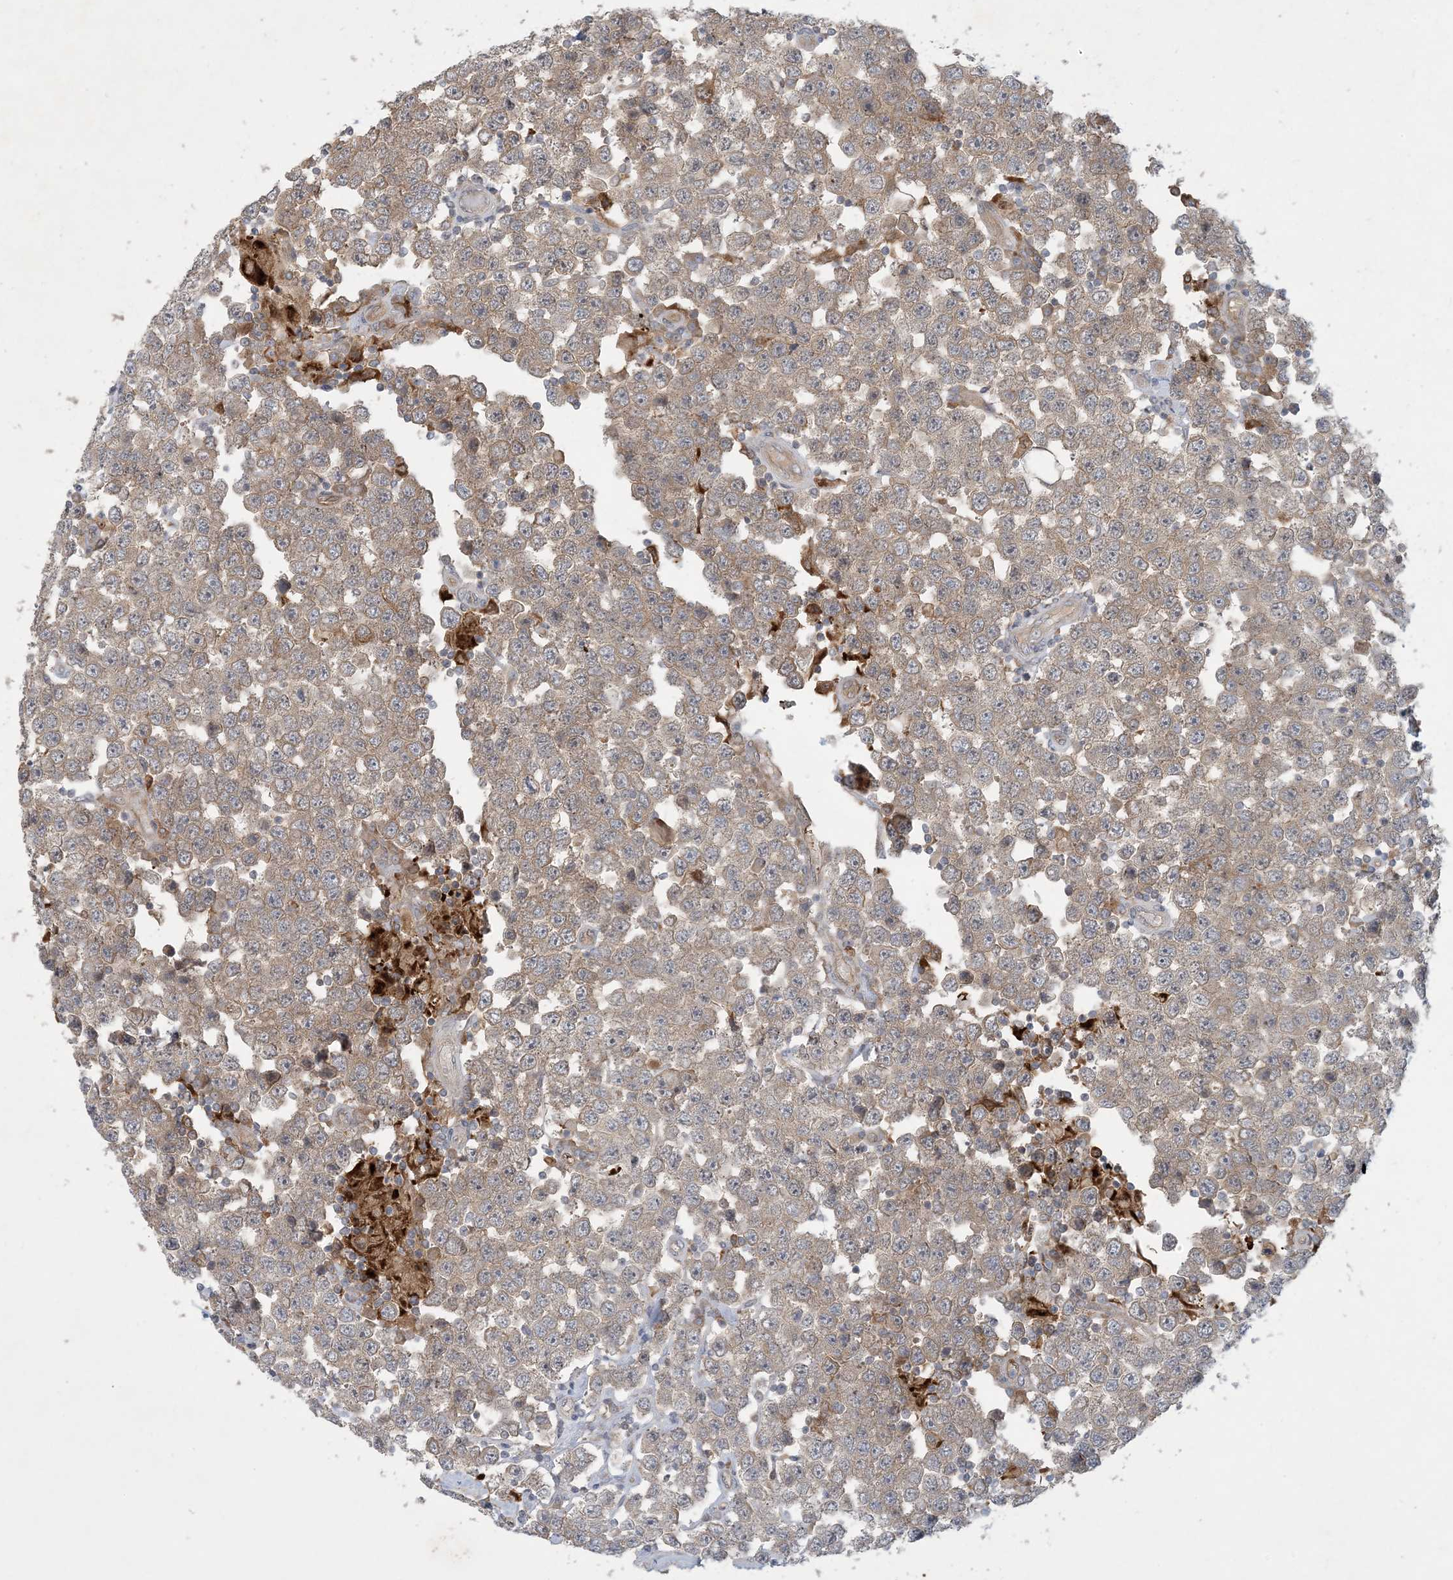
{"staining": {"intensity": "weak", "quantity": "25%-75%", "location": "cytoplasmic/membranous"}, "tissue": "testis cancer", "cell_type": "Tumor cells", "image_type": "cancer", "snomed": [{"axis": "morphology", "description": "Seminoma, NOS"}, {"axis": "topography", "description": "Testis"}], "caption": "Testis cancer was stained to show a protein in brown. There is low levels of weak cytoplasmic/membranous staining in approximately 25%-75% of tumor cells.", "gene": "CDS1", "patient": {"sex": "male", "age": 28}}